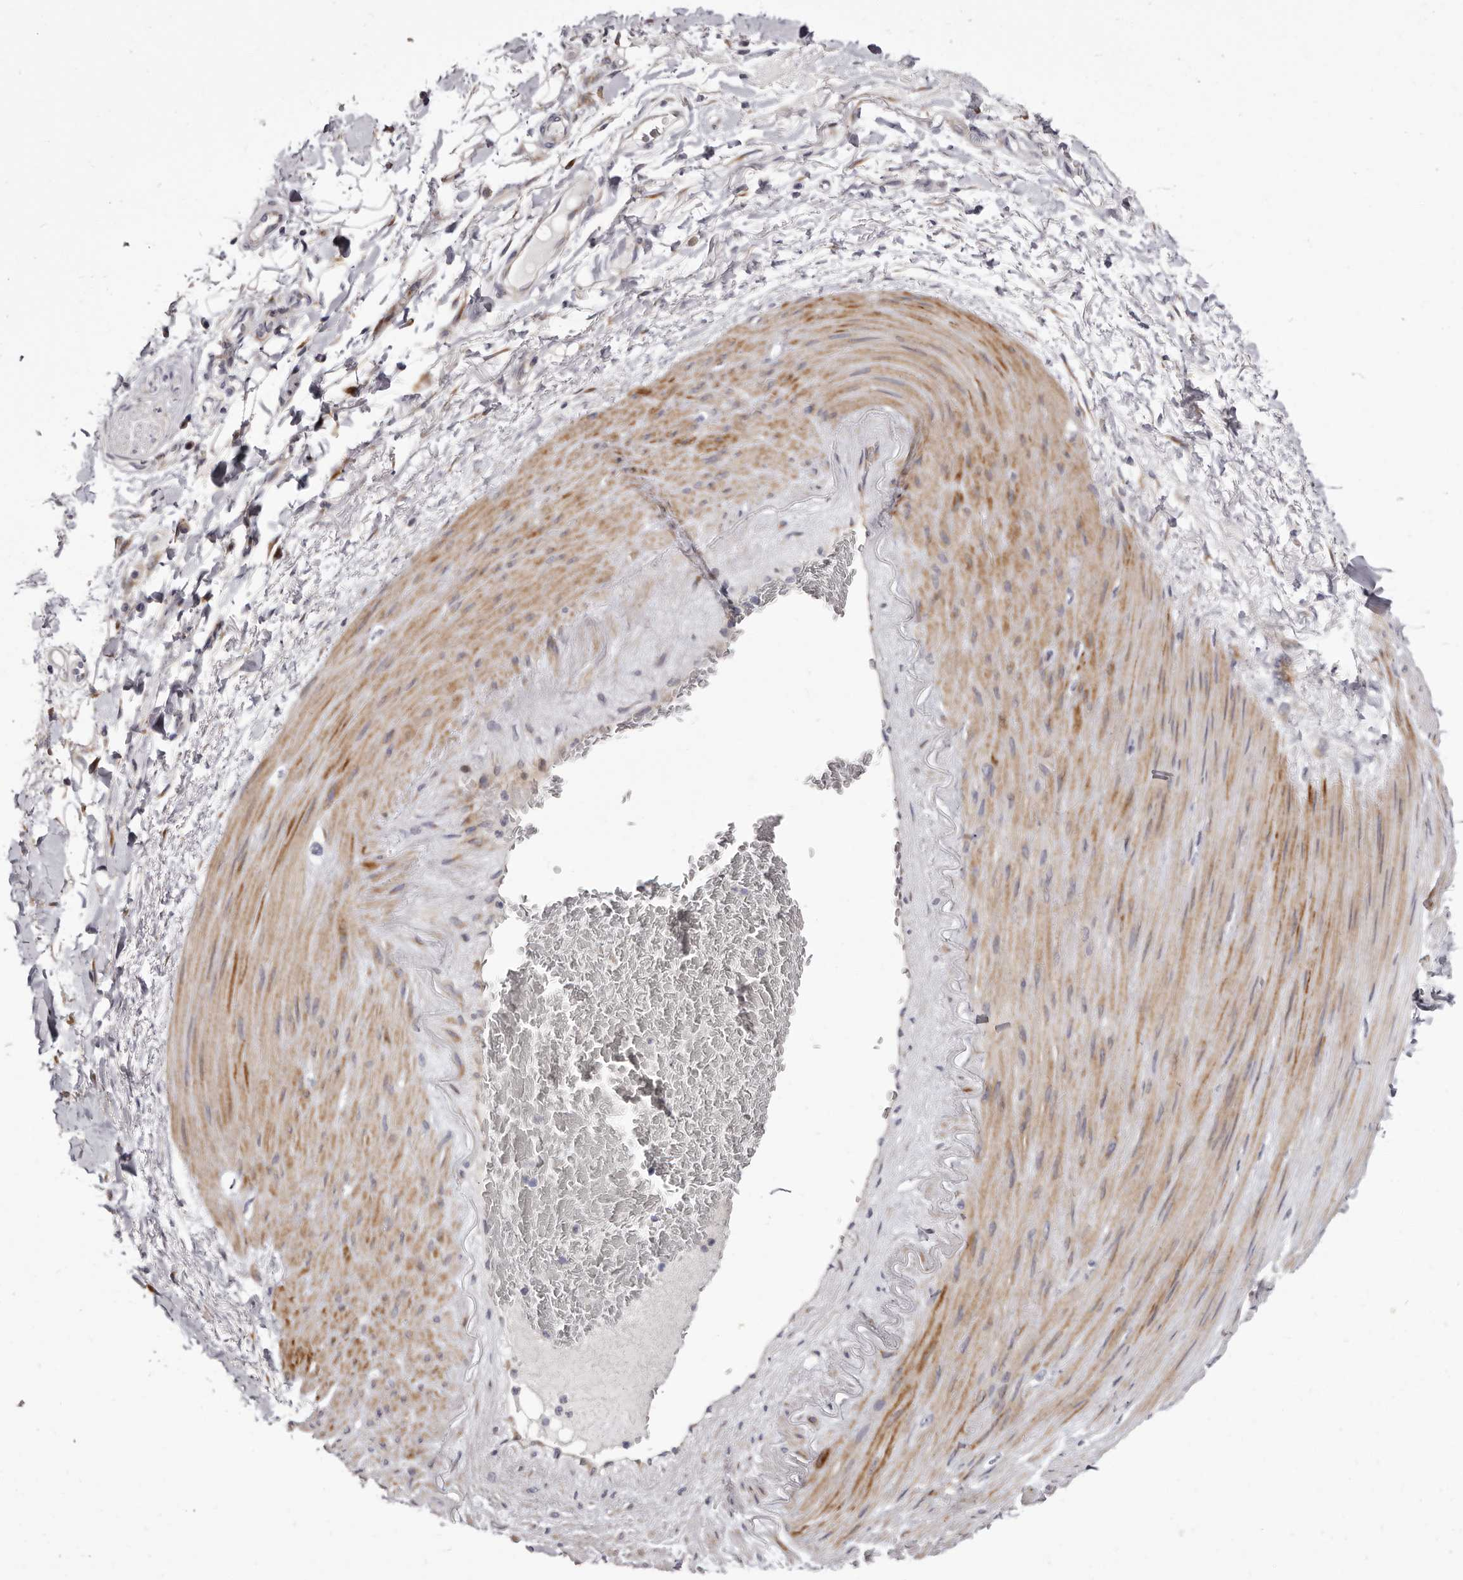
{"staining": {"intensity": "weak", "quantity": "25%-75%", "location": "cytoplasmic/membranous"}, "tissue": "adipose tissue", "cell_type": "Adipocytes", "image_type": "normal", "snomed": [{"axis": "morphology", "description": "Normal tissue, NOS"}, {"axis": "morphology", "description": "Adenocarcinoma, NOS"}, {"axis": "topography", "description": "Esophagus"}], "caption": "A brown stain shows weak cytoplasmic/membranous expression of a protein in adipocytes of normal human adipose tissue. Nuclei are stained in blue.", "gene": "AIDA", "patient": {"sex": "male", "age": 62}}